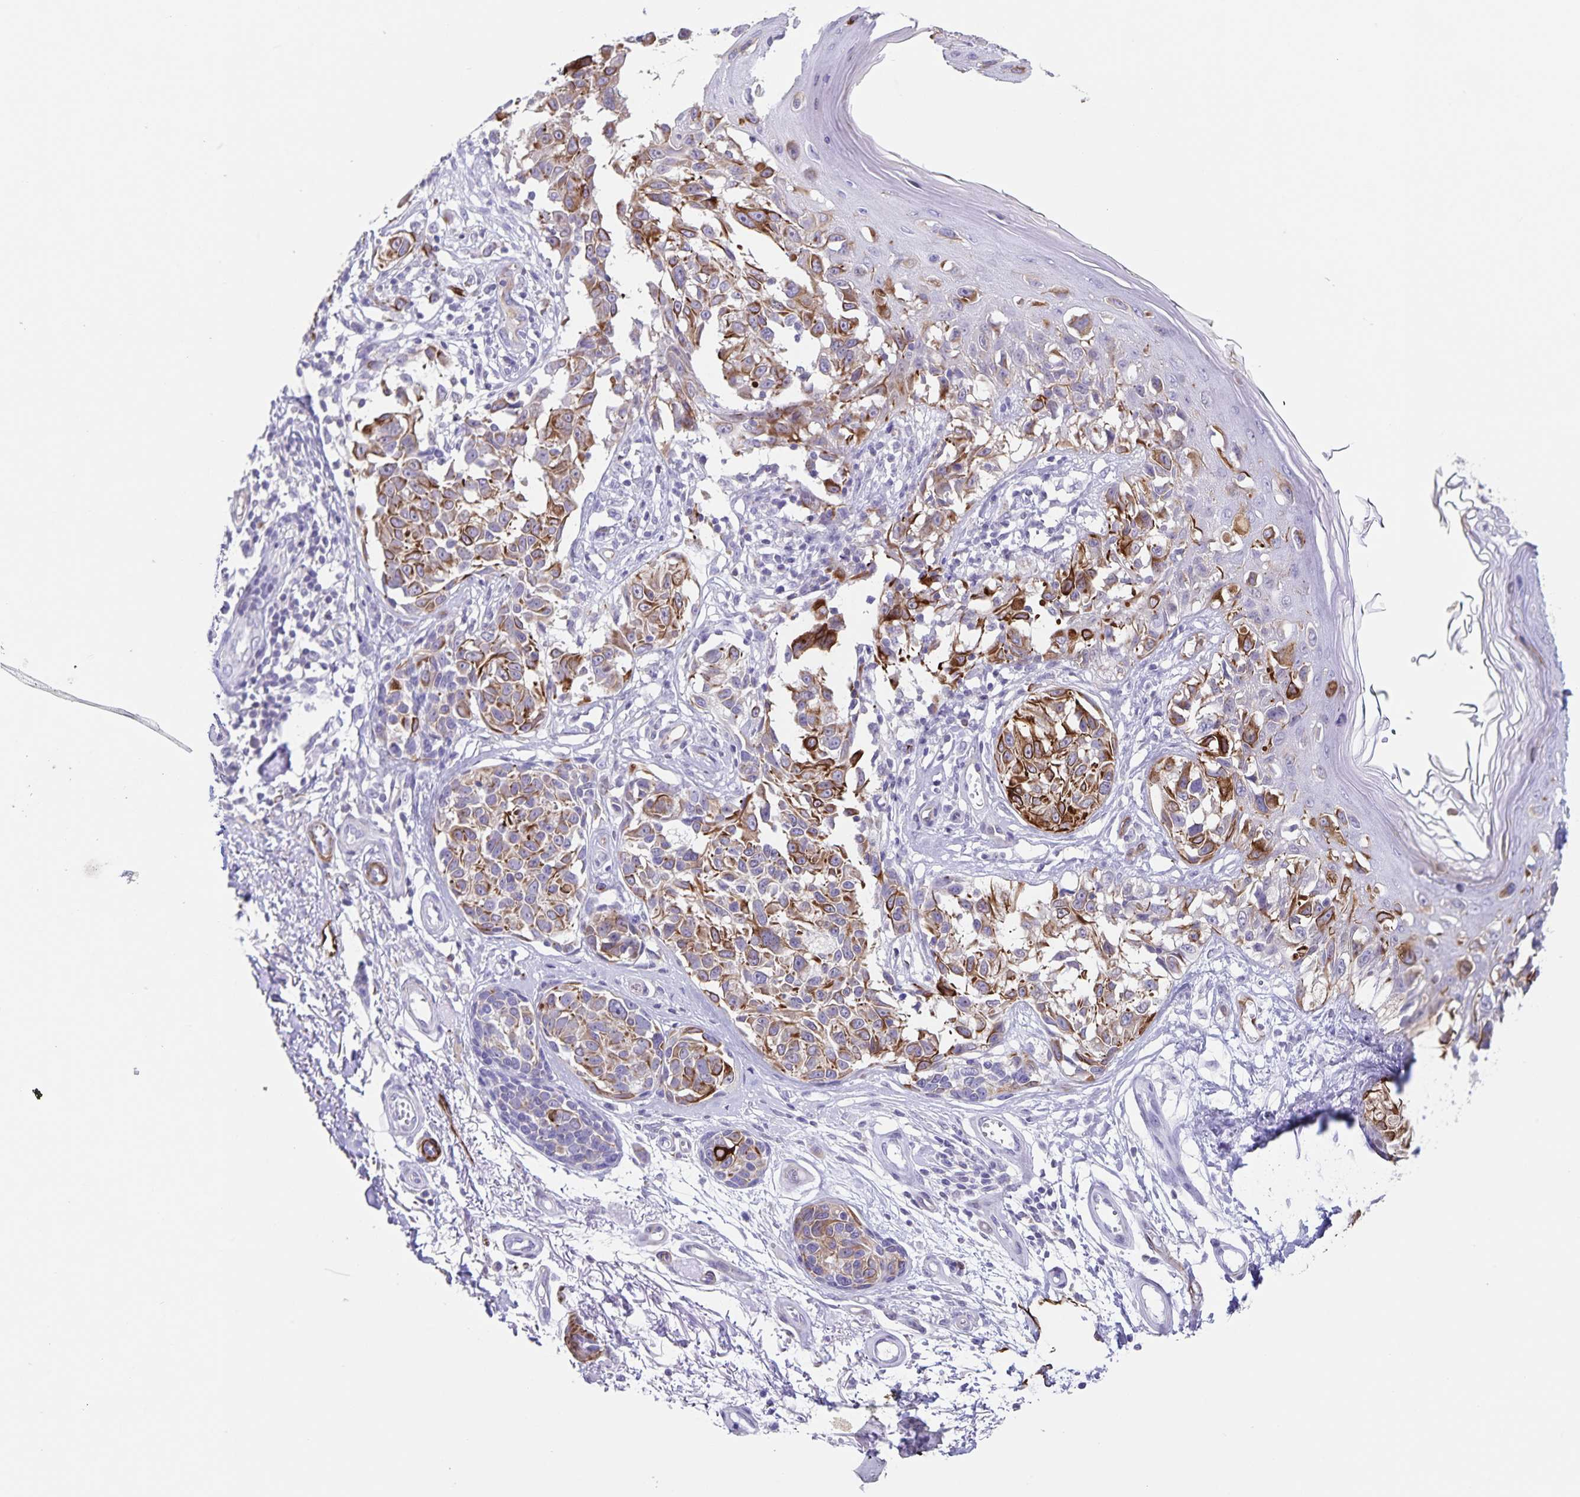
{"staining": {"intensity": "moderate", "quantity": ">75%", "location": "cytoplasmic/membranous"}, "tissue": "melanoma", "cell_type": "Tumor cells", "image_type": "cancer", "snomed": [{"axis": "morphology", "description": "Malignant melanoma, NOS"}, {"axis": "topography", "description": "Skin"}], "caption": "Melanoma was stained to show a protein in brown. There is medium levels of moderate cytoplasmic/membranous expression in approximately >75% of tumor cells. (Brightfield microscopy of DAB IHC at high magnification).", "gene": "SYNM", "patient": {"sex": "male", "age": 73}}